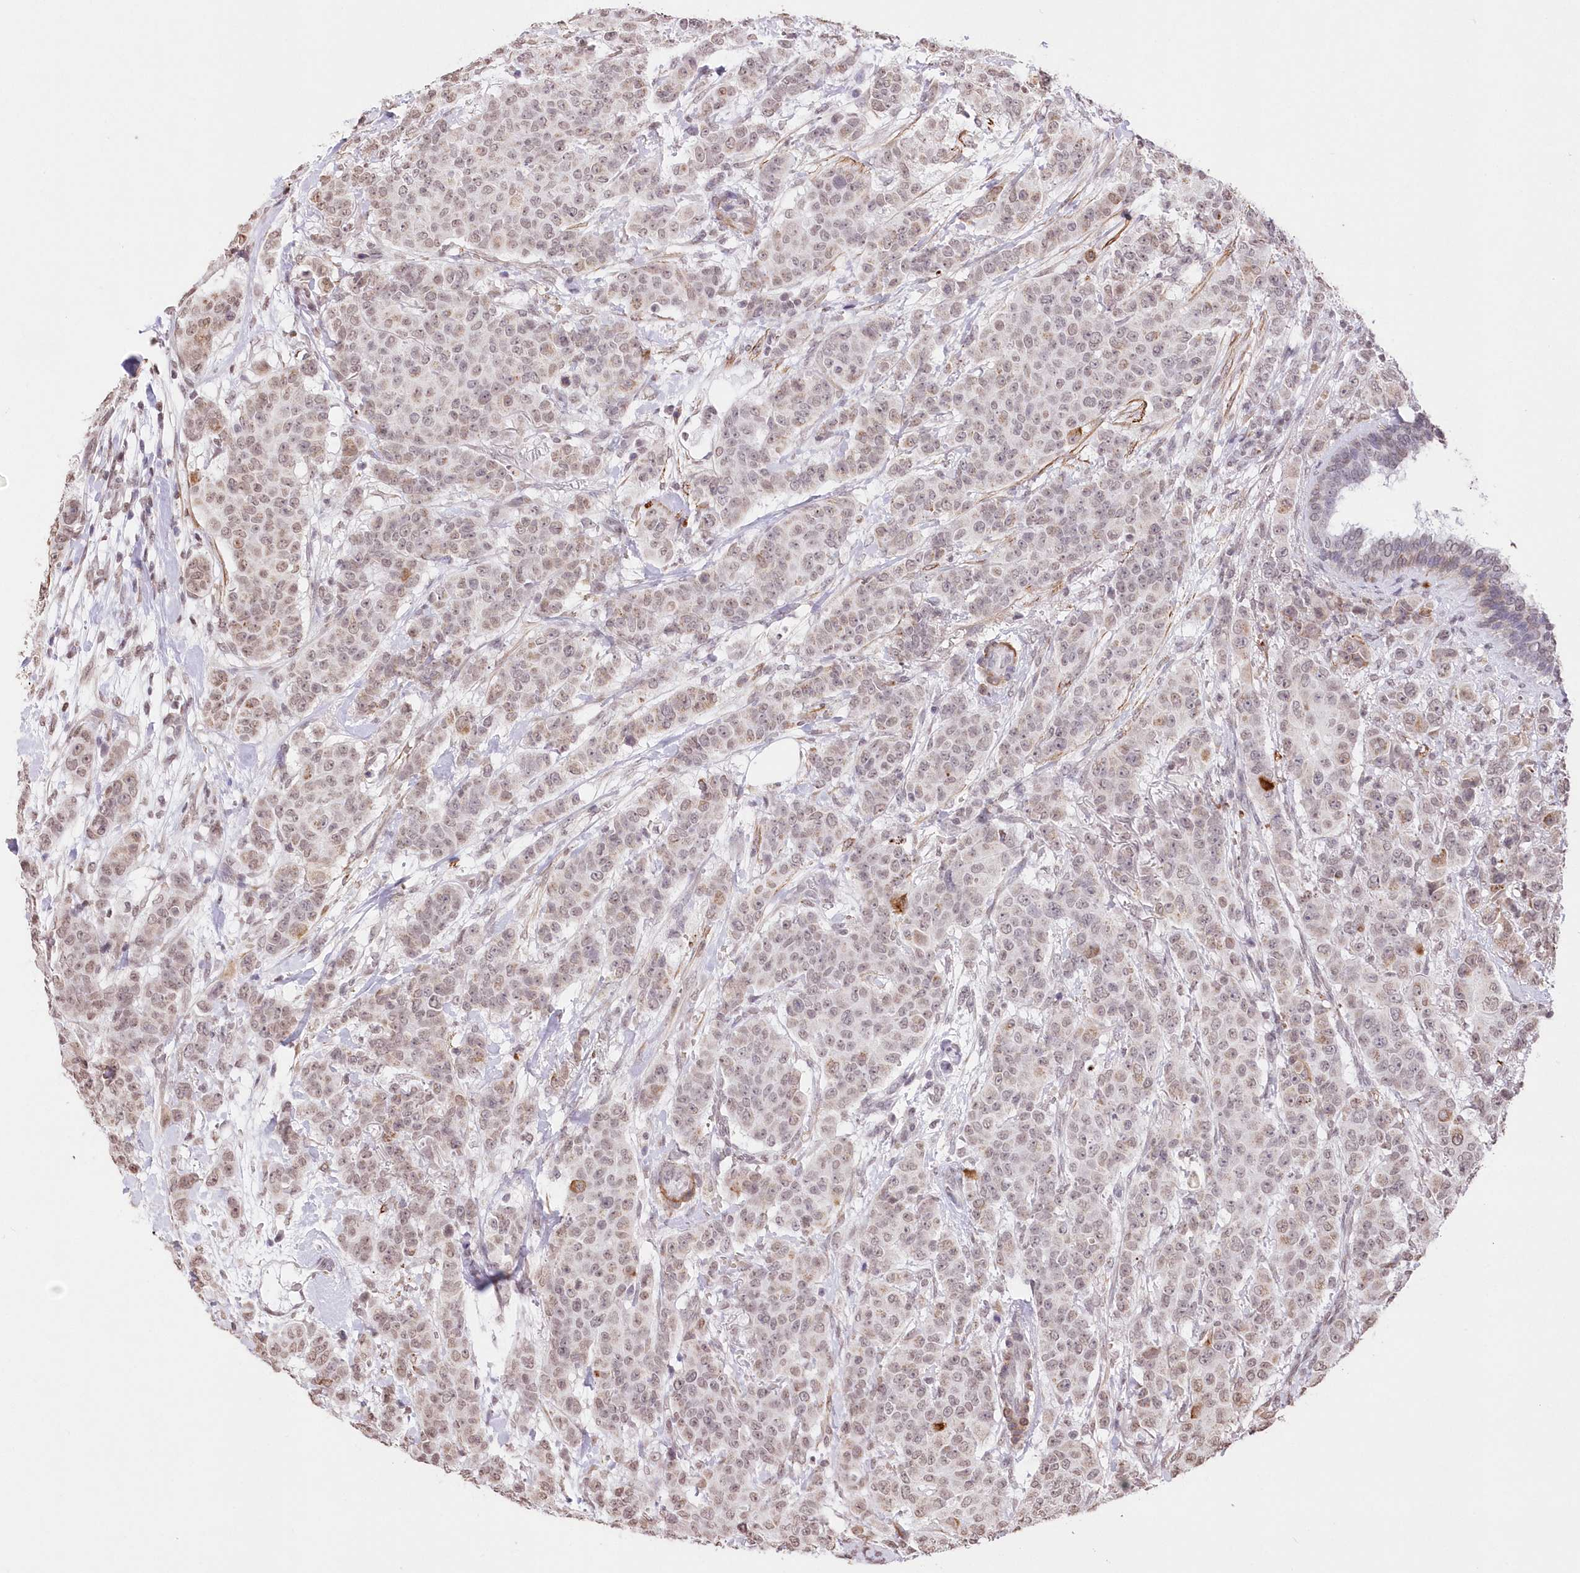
{"staining": {"intensity": "moderate", "quantity": "25%-75%", "location": "cytoplasmic/membranous,nuclear"}, "tissue": "breast cancer", "cell_type": "Tumor cells", "image_type": "cancer", "snomed": [{"axis": "morphology", "description": "Duct carcinoma"}, {"axis": "topography", "description": "Breast"}], "caption": "IHC image of neoplastic tissue: human invasive ductal carcinoma (breast) stained using IHC shows medium levels of moderate protein expression localized specifically in the cytoplasmic/membranous and nuclear of tumor cells, appearing as a cytoplasmic/membranous and nuclear brown color.", "gene": "RBM27", "patient": {"sex": "female", "age": 40}}